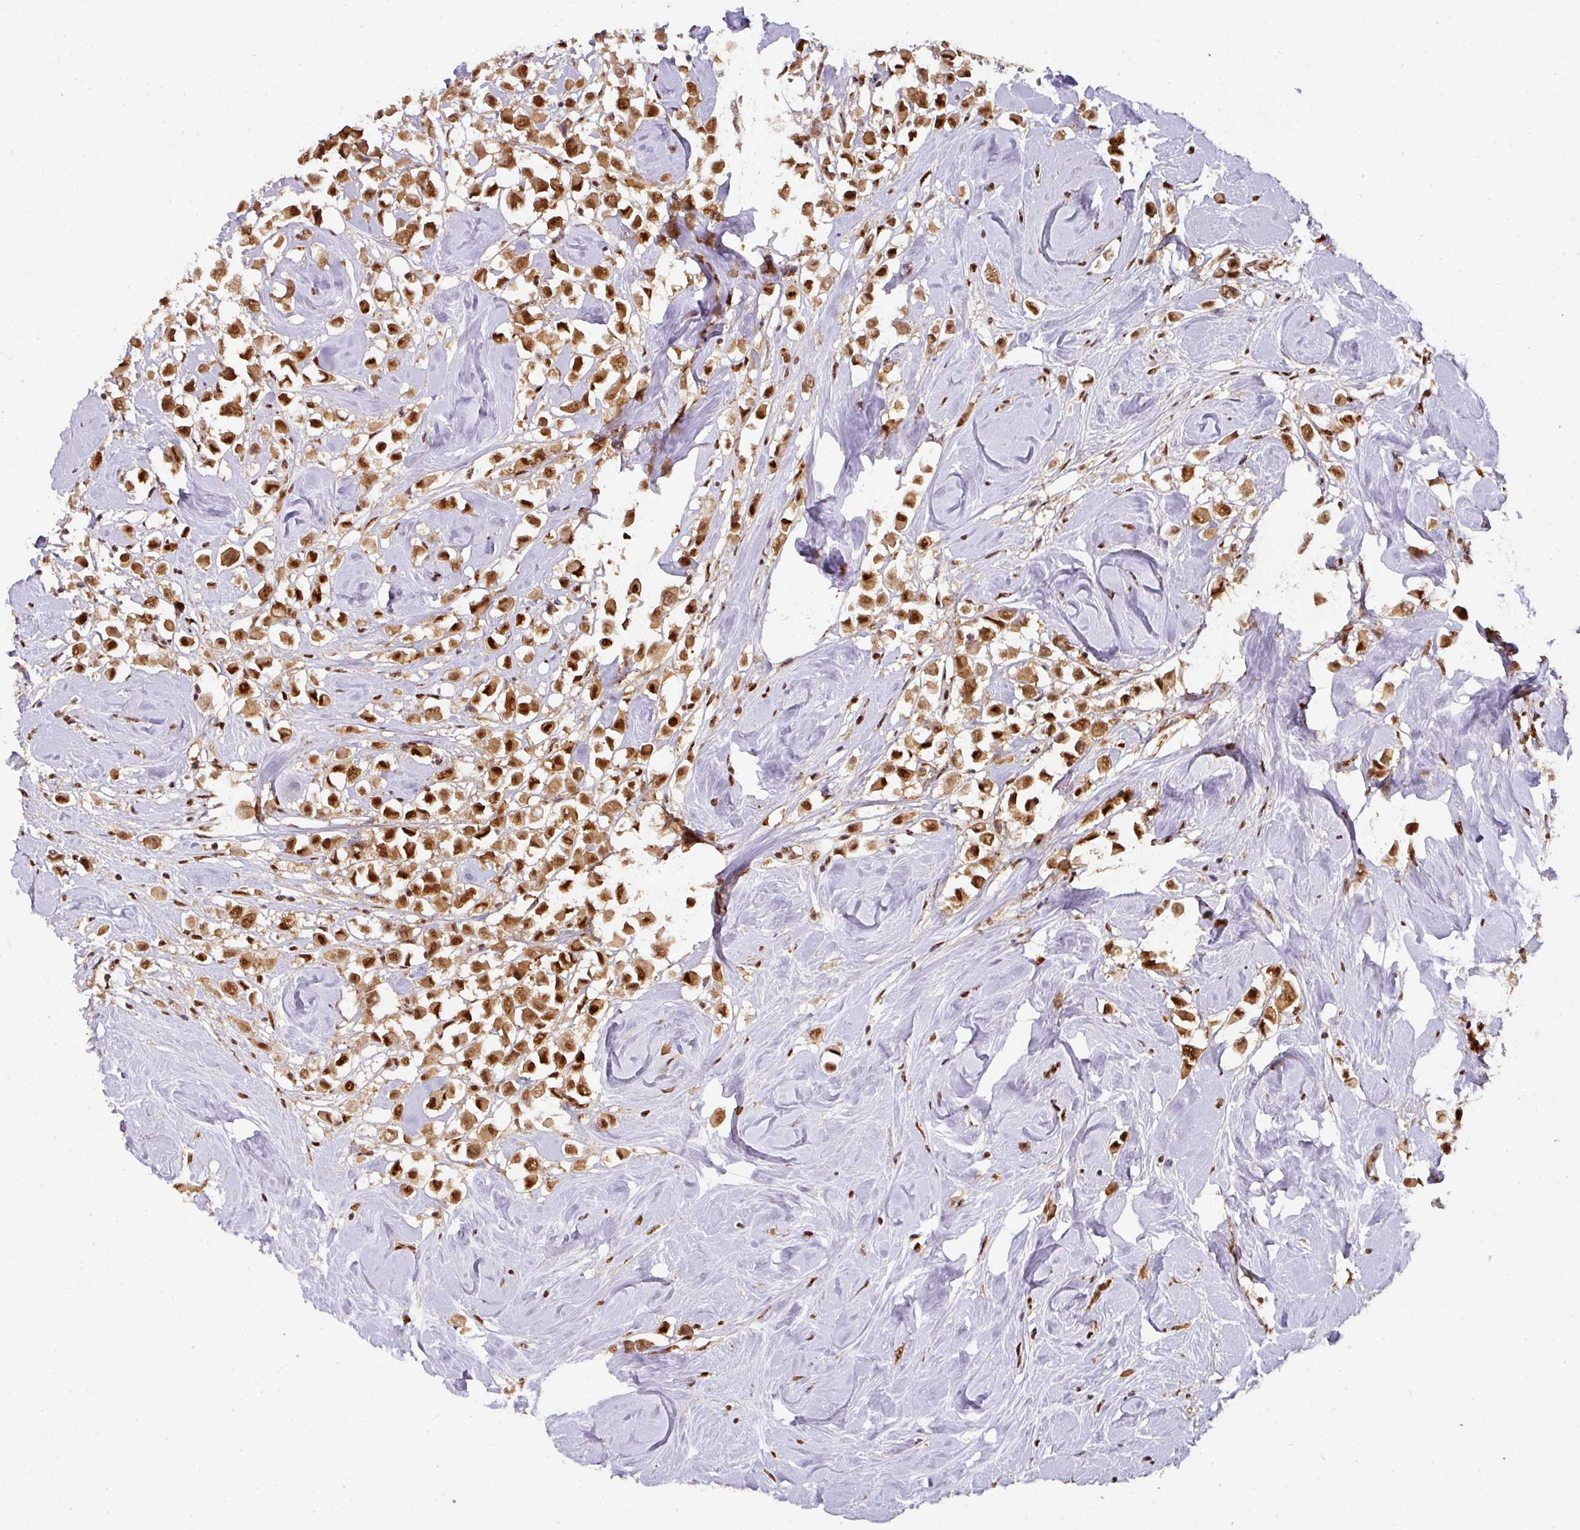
{"staining": {"intensity": "strong", "quantity": ">75%", "location": "cytoplasmic/membranous,nuclear"}, "tissue": "breast cancer", "cell_type": "Tumor cells", "image_type": "cancer", "snomed": [{"axis": "morphology", "description": "Duct carcinoma"}, {"axis": "topography", "description": "Breast"}], "caption": "High-power microscopy captured an immunohistochemistry photomicrograph of intraductal carcinoma (breast), revealing strong cytoplasmic/membranous and nuclear positivity in about >75% of tumor cells. Nuclei are stained in blue.", "gene": "RANBP9", "patient": {"sex": "female", "age": 61}}